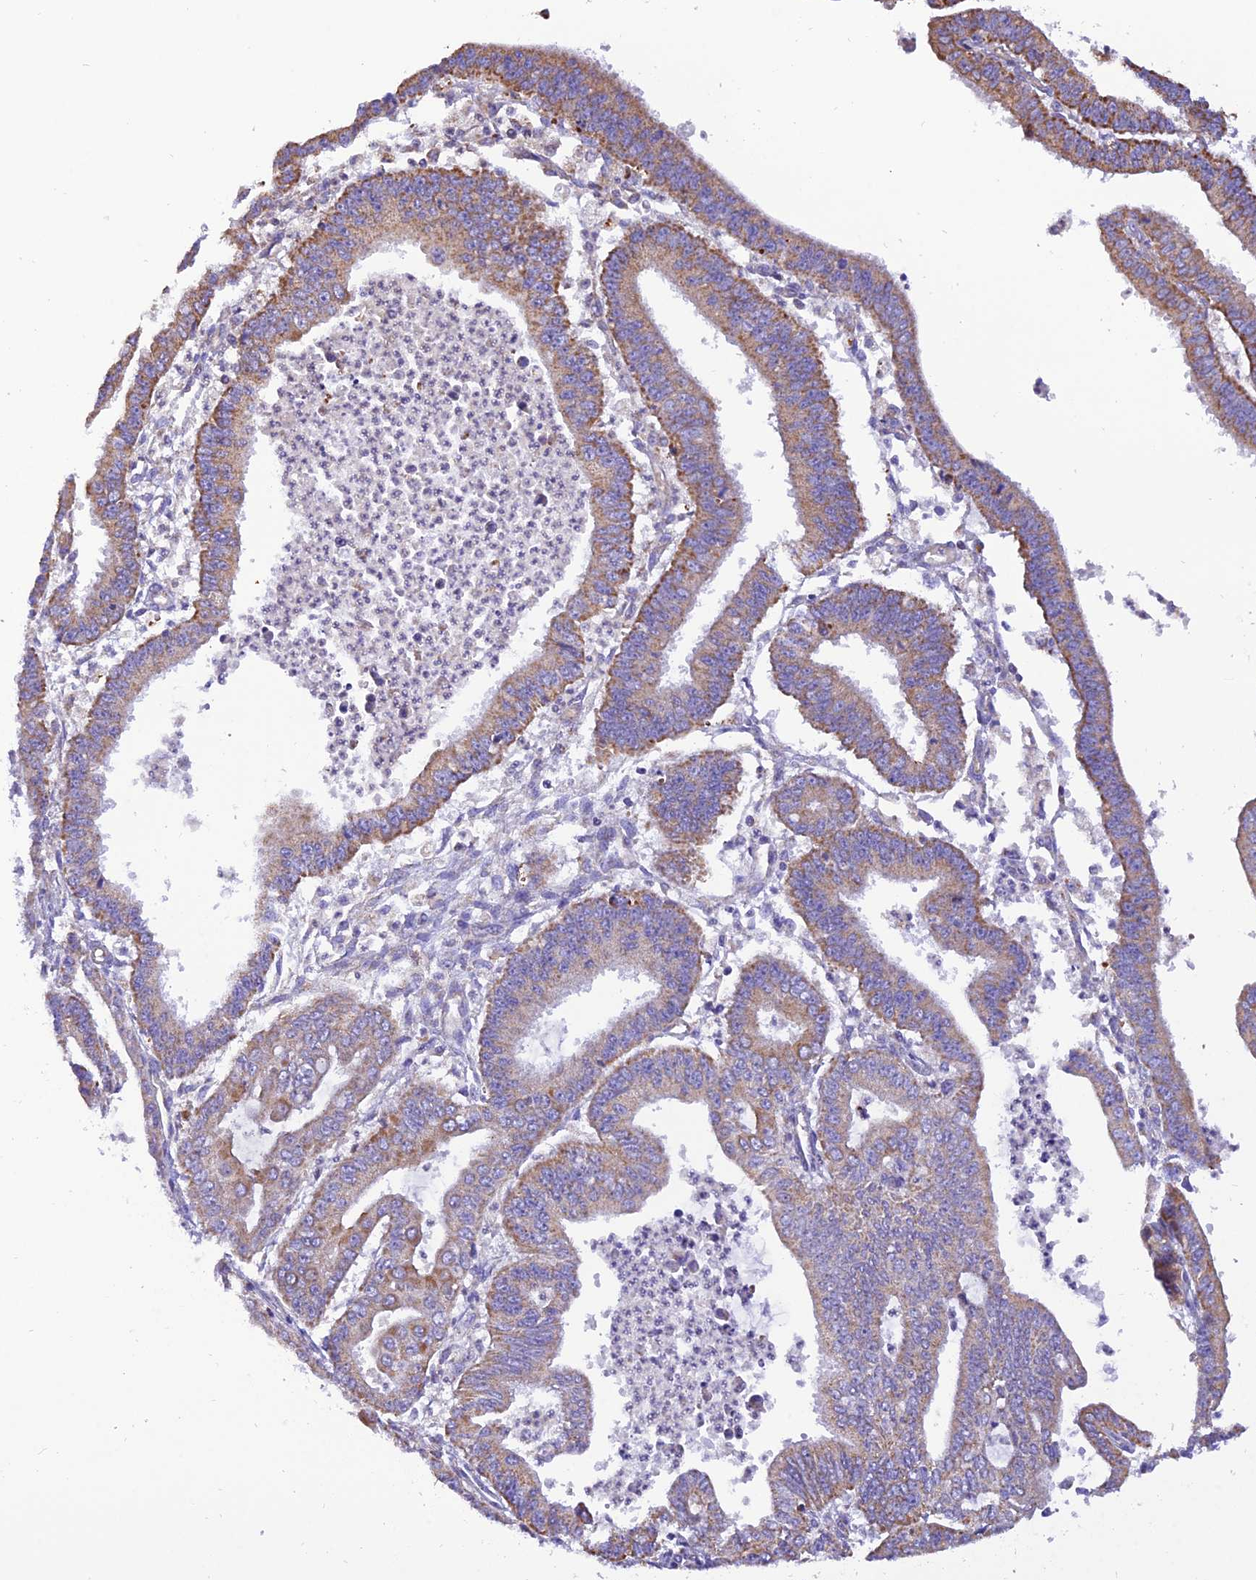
{"staining": {"intensity": "moderate", "quantity": "25%-75%", "location": "cytoplasmic/membranous"}, "tissue": "endometrial cancer", "cell_type": "Tumor cells", "image_type": "cancer", "snomed": [{"axis": "morphology", "description": "Adenocarcinoma, NOS"}, {"axis": "topography", "description": "Endometrium"}], "caption": "Endometrial cancer (adenocarcinoma) was stained to show a protein in brown. There is medium levels of moderate cytoplasmic/membranous expression in about 25%-75% of tumor cells.", "gene": "GPD1", "patient": {"sex": "female", "age": 73}}